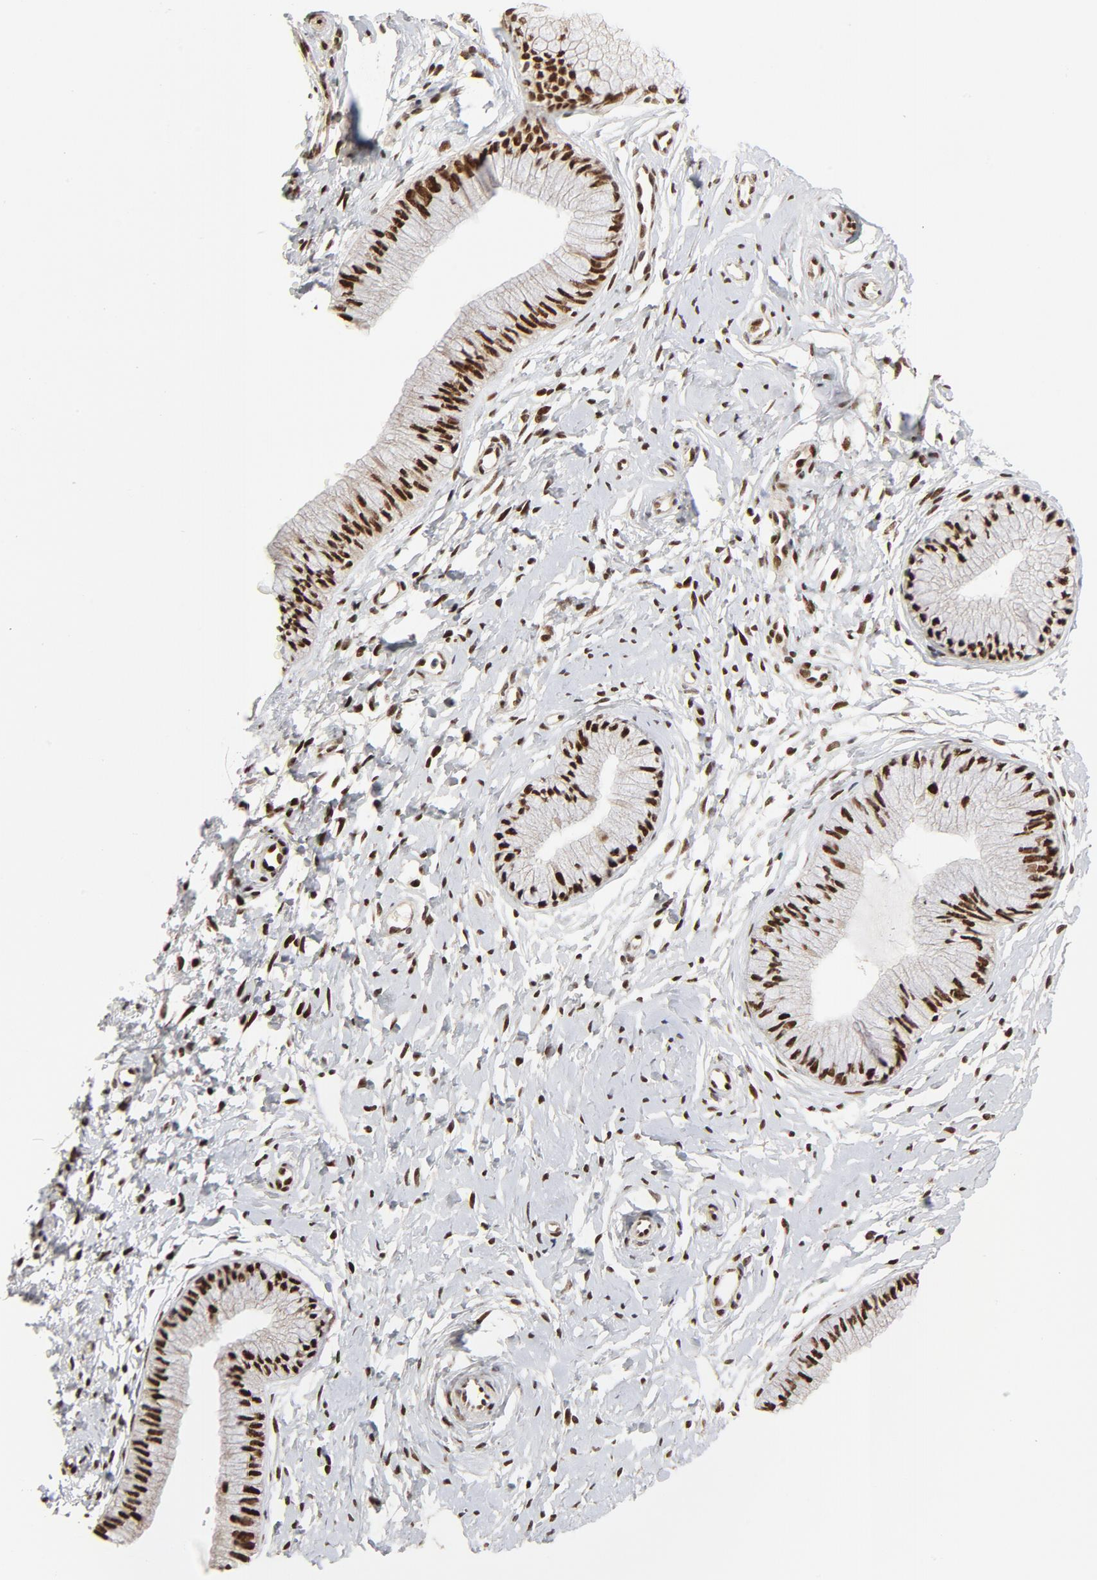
{"staining": {"intensity": "strong", "quantity": ">75%", "location": "nuclear"}, "tissue": "cervix", "cell_type": "Glandular cells", "image_type": "normal", "snomed": [{"axis": "morphology", "description": "Normal tissue, NOS"}, {"axis": "topography", "description": "Cervix"}], "caption": "High-power microscopy captured an immunohistochemistry micrograph of unremarkable cervix, revealing strong nuclear staining in about >75% of glandular cells.", "gene": "GTF2I", "patient": {"sex": "female", "age": 46}}